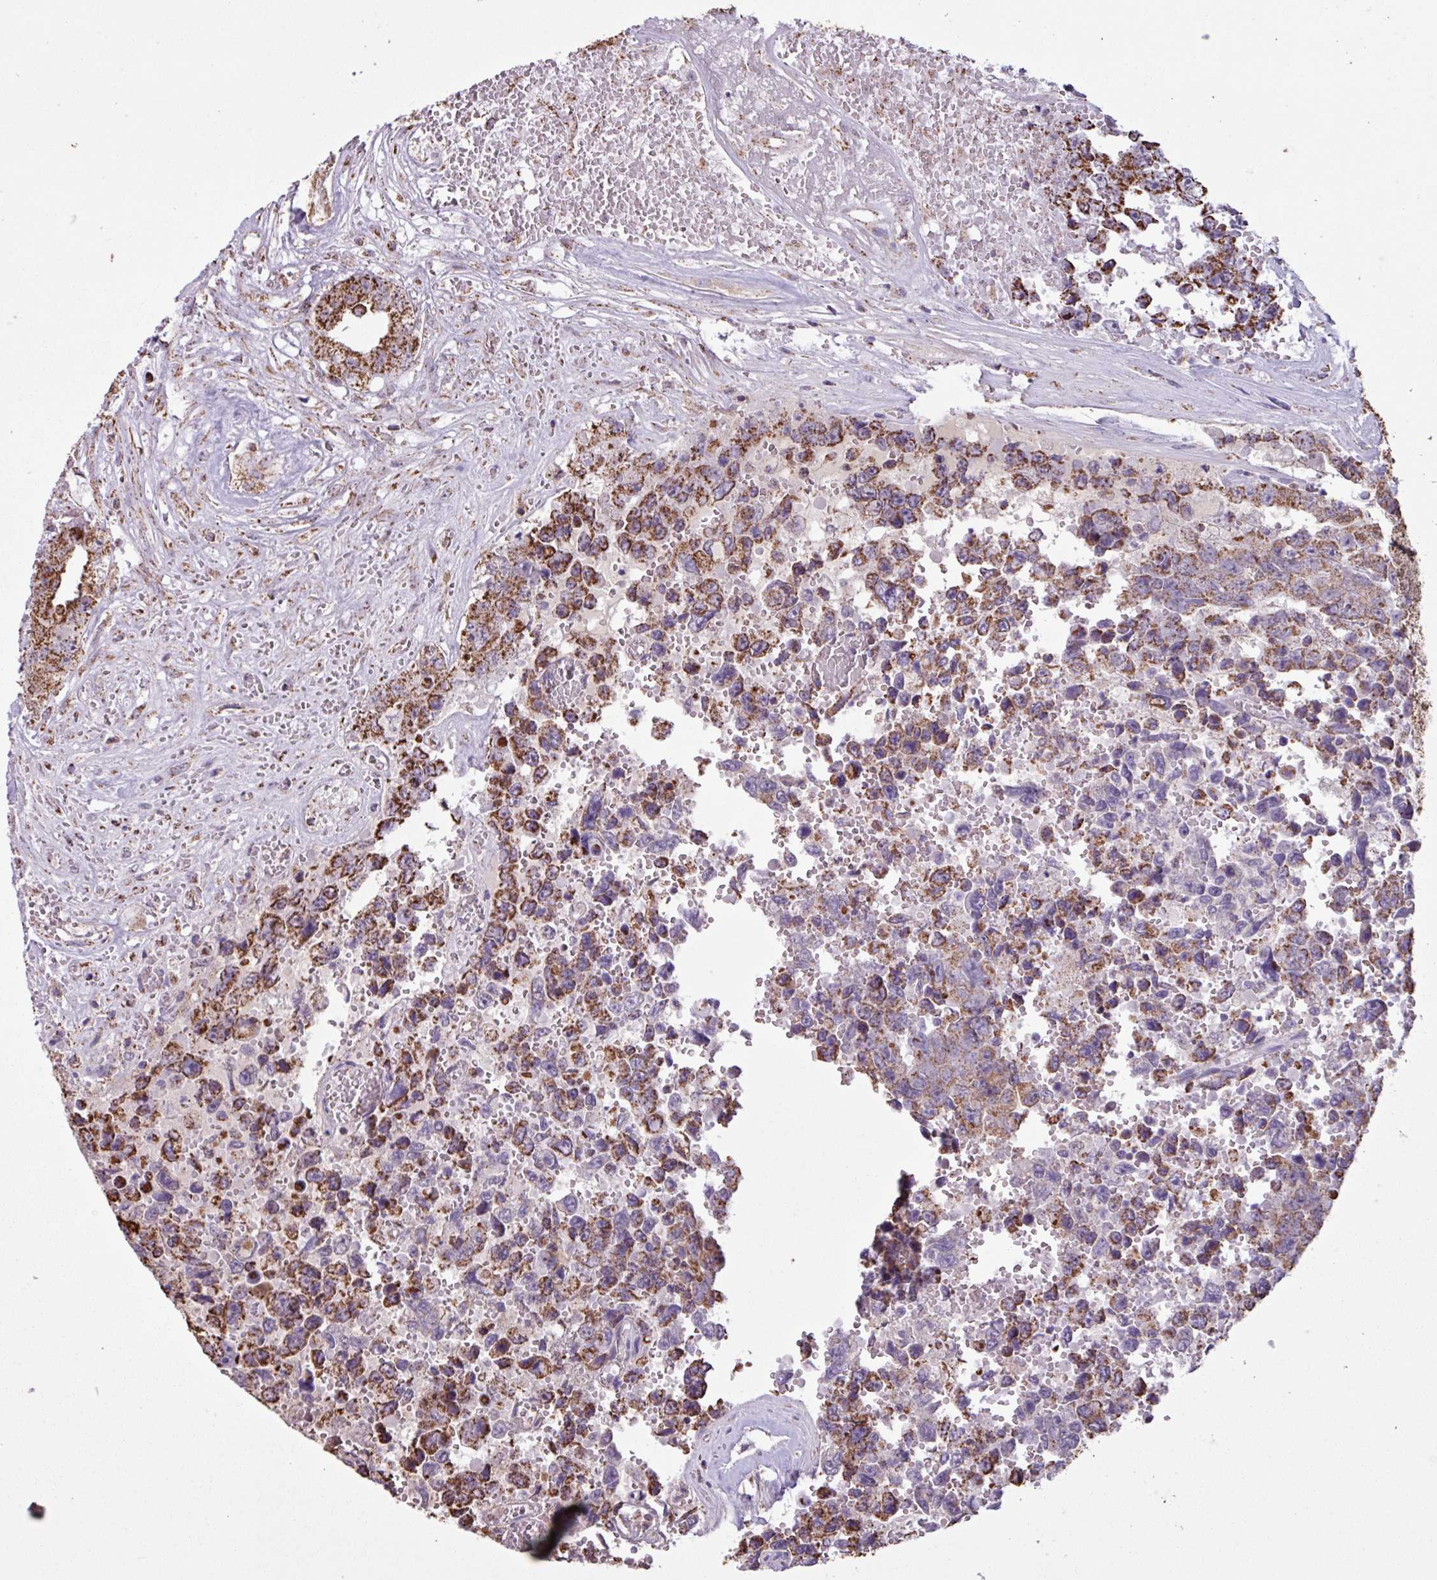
{"staining": {"intensity": "strong", "quantity": ">75%", "location": "cytoplasmic/membranous"}, "tissue": "testis cancer", "cell_type": "Tumor cells", "image_type": "cancer", "snomed": [{"axis": "morphology", "description": "Normal tissue, NOS"}, {"axis": "morphology", "description": "Carcinoma, Embryonal, NOS"}, {"axis": "topography", "description": "Testis"}, {"axis": "topography", "description": "Epididymis"}], "caption": "Testis cancer (embryonal carcinoma) stained with DAB (3,3'-diaminobenzidine) immunohistochemistry reveals high levels of strong cytoplasmic/membranous staining in about >75% of tumor cells.", "gene": "ALG8", "patient": {"sex": "male", "age": 25}}